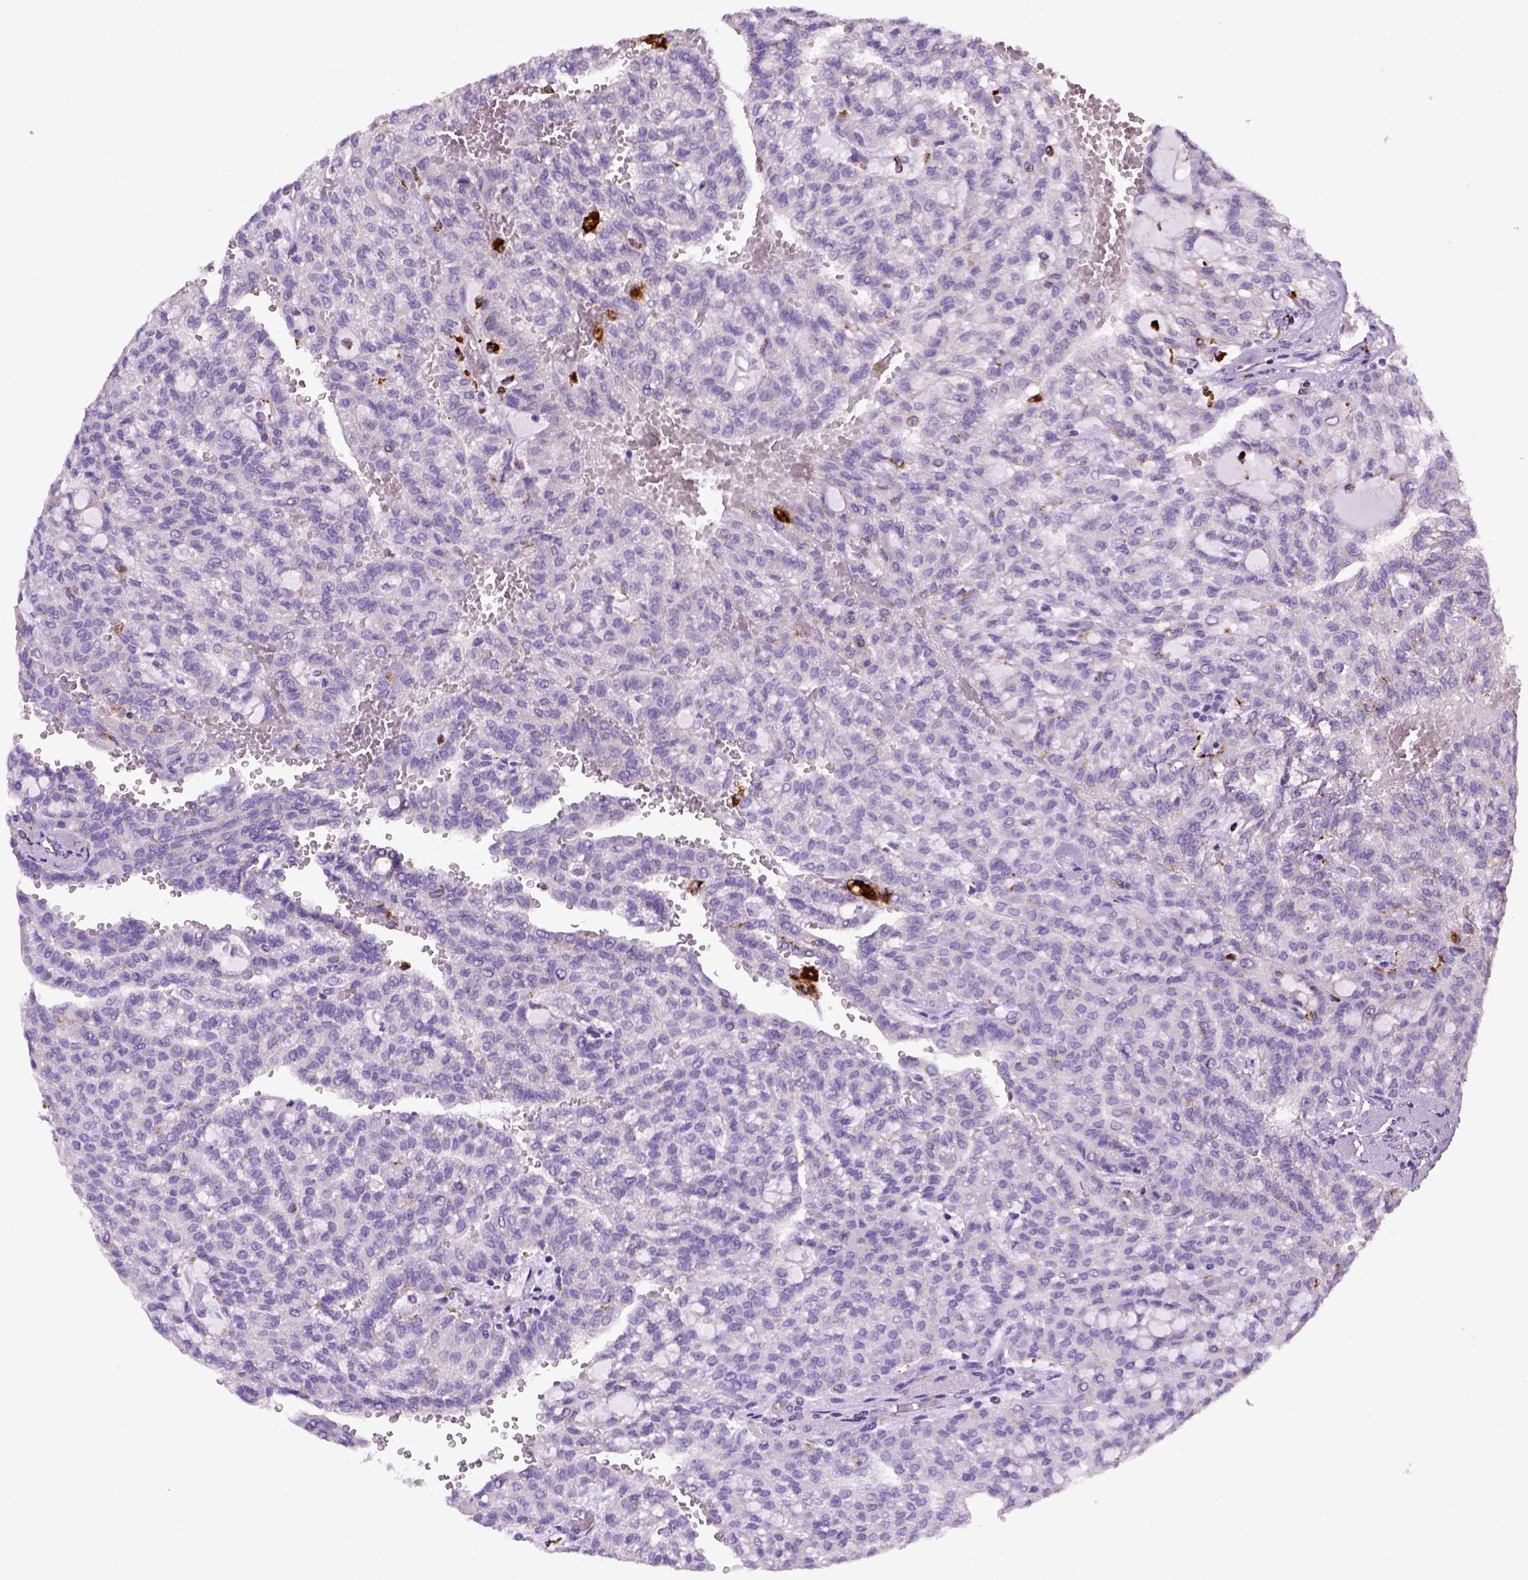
{"staining": {"intensity": "negative", "quantity": "none", "location": "none"}, "tissue": "renal cancer", "cell_type": "Tumor cells", "image_type": "cancer", "snomed": [{"axis": "morphology", "description": "Adenocarcinoma, NOS"}, {"axis": "topography", "description": "Kidney"}], "caption": "Renal adenocarcinoma was stained to show a protein in brown. There is no significant expression in tumor cells.", "gene": "CD68", "patient": {"sex": "male", "age": 63}}